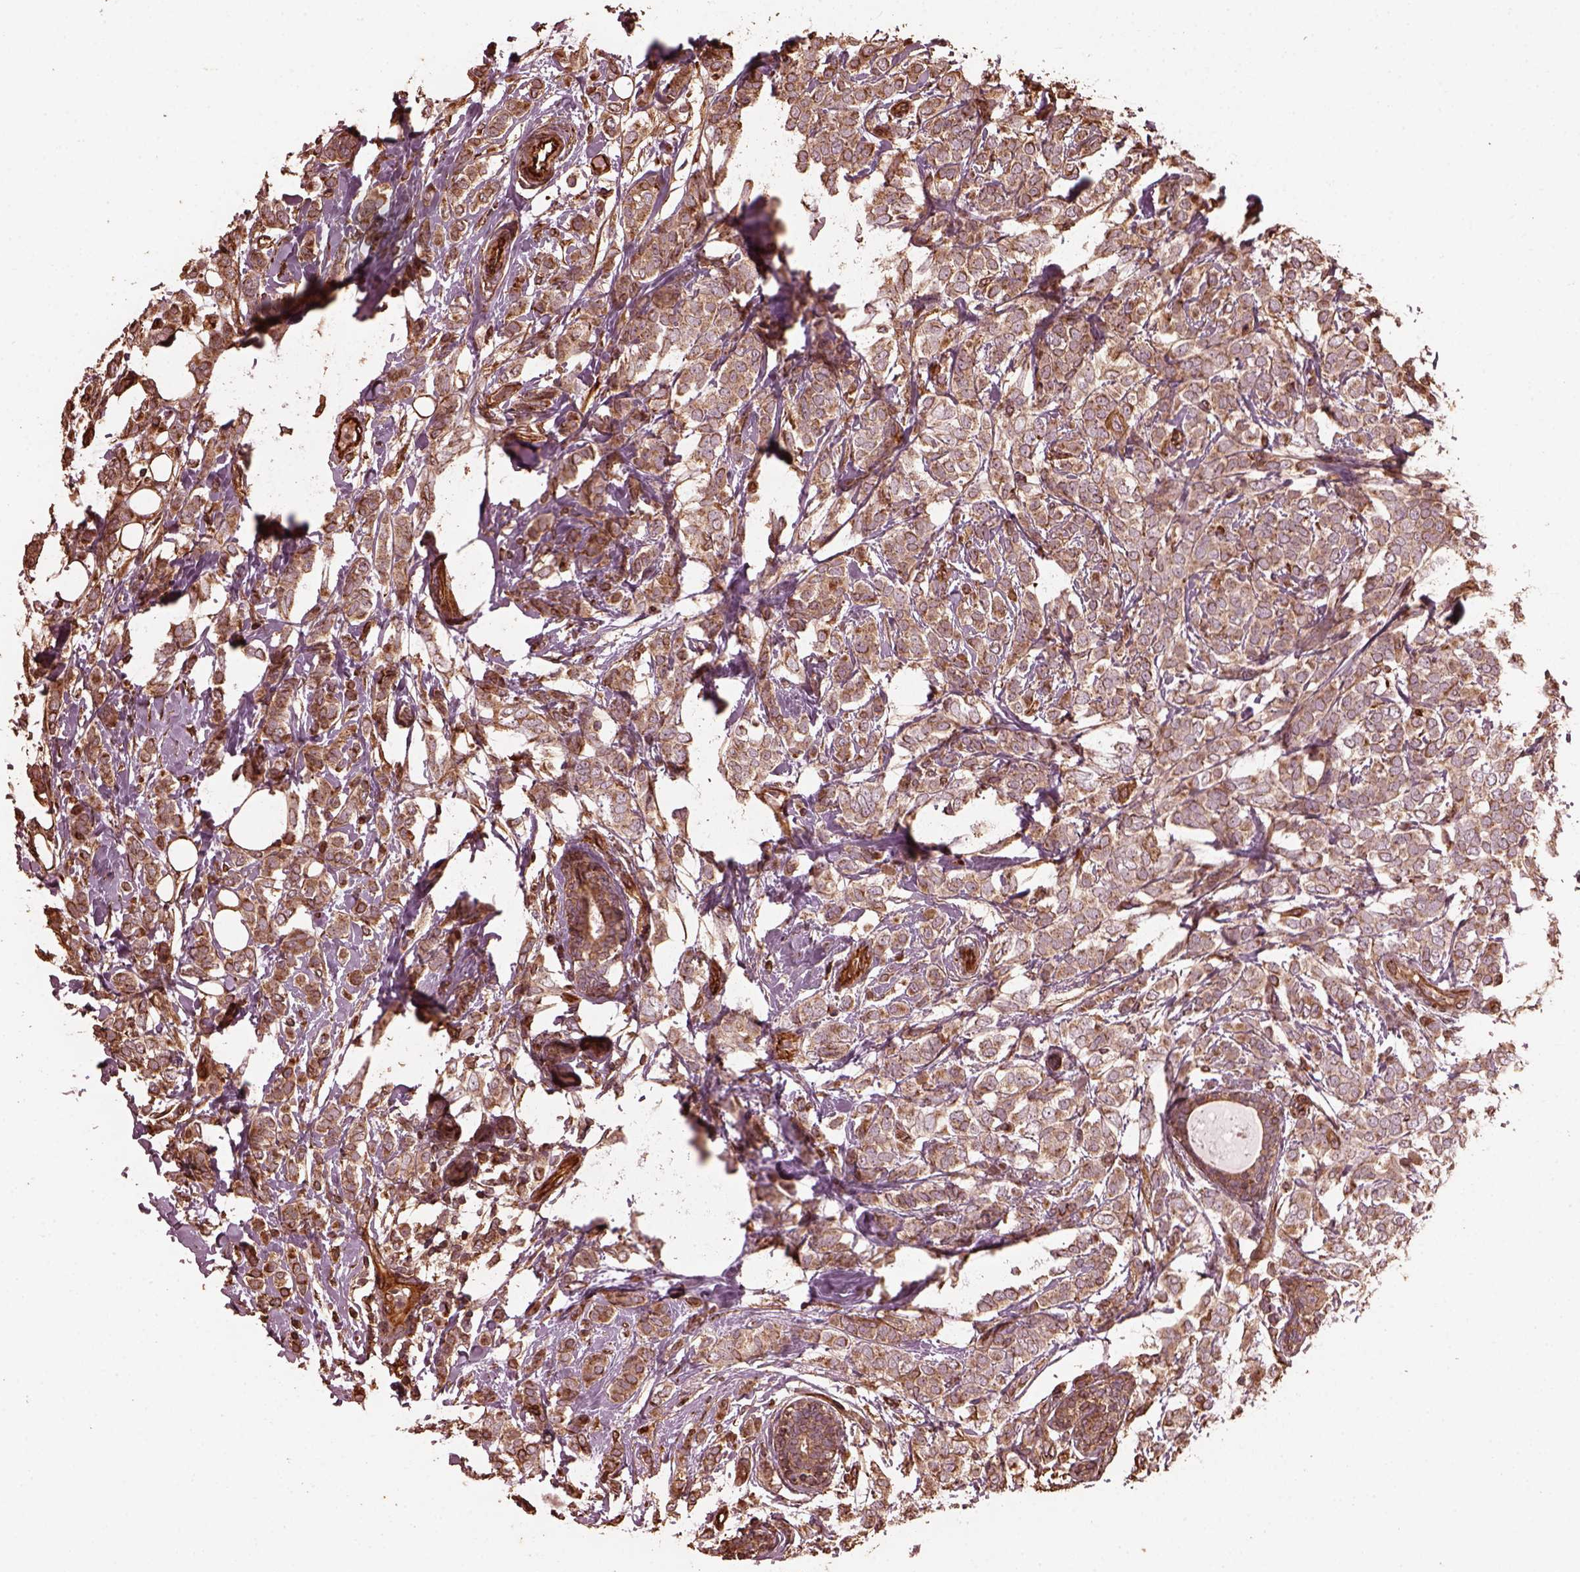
{"staining": {"intensity": "weak", "quantity": ">75%", "location": "cytoplasmic/membranous"}, "tissue": "breast cancer", "cell_type": "Tumor cells", "image_type": "cancer", "snomed": [{"axis": "morphology", "description": "Lobular carcinoma"}, {"axis": "topography", "description": "Breast"}], "caption": "Lobular carcinoma (breast) stained with DAB IHC displays low levels of weak cytoplasmic/membranous staining in about >75% of tumor cells.", "gene": "GTPBP1", "patient": {"sex": "female", "age": 49}}